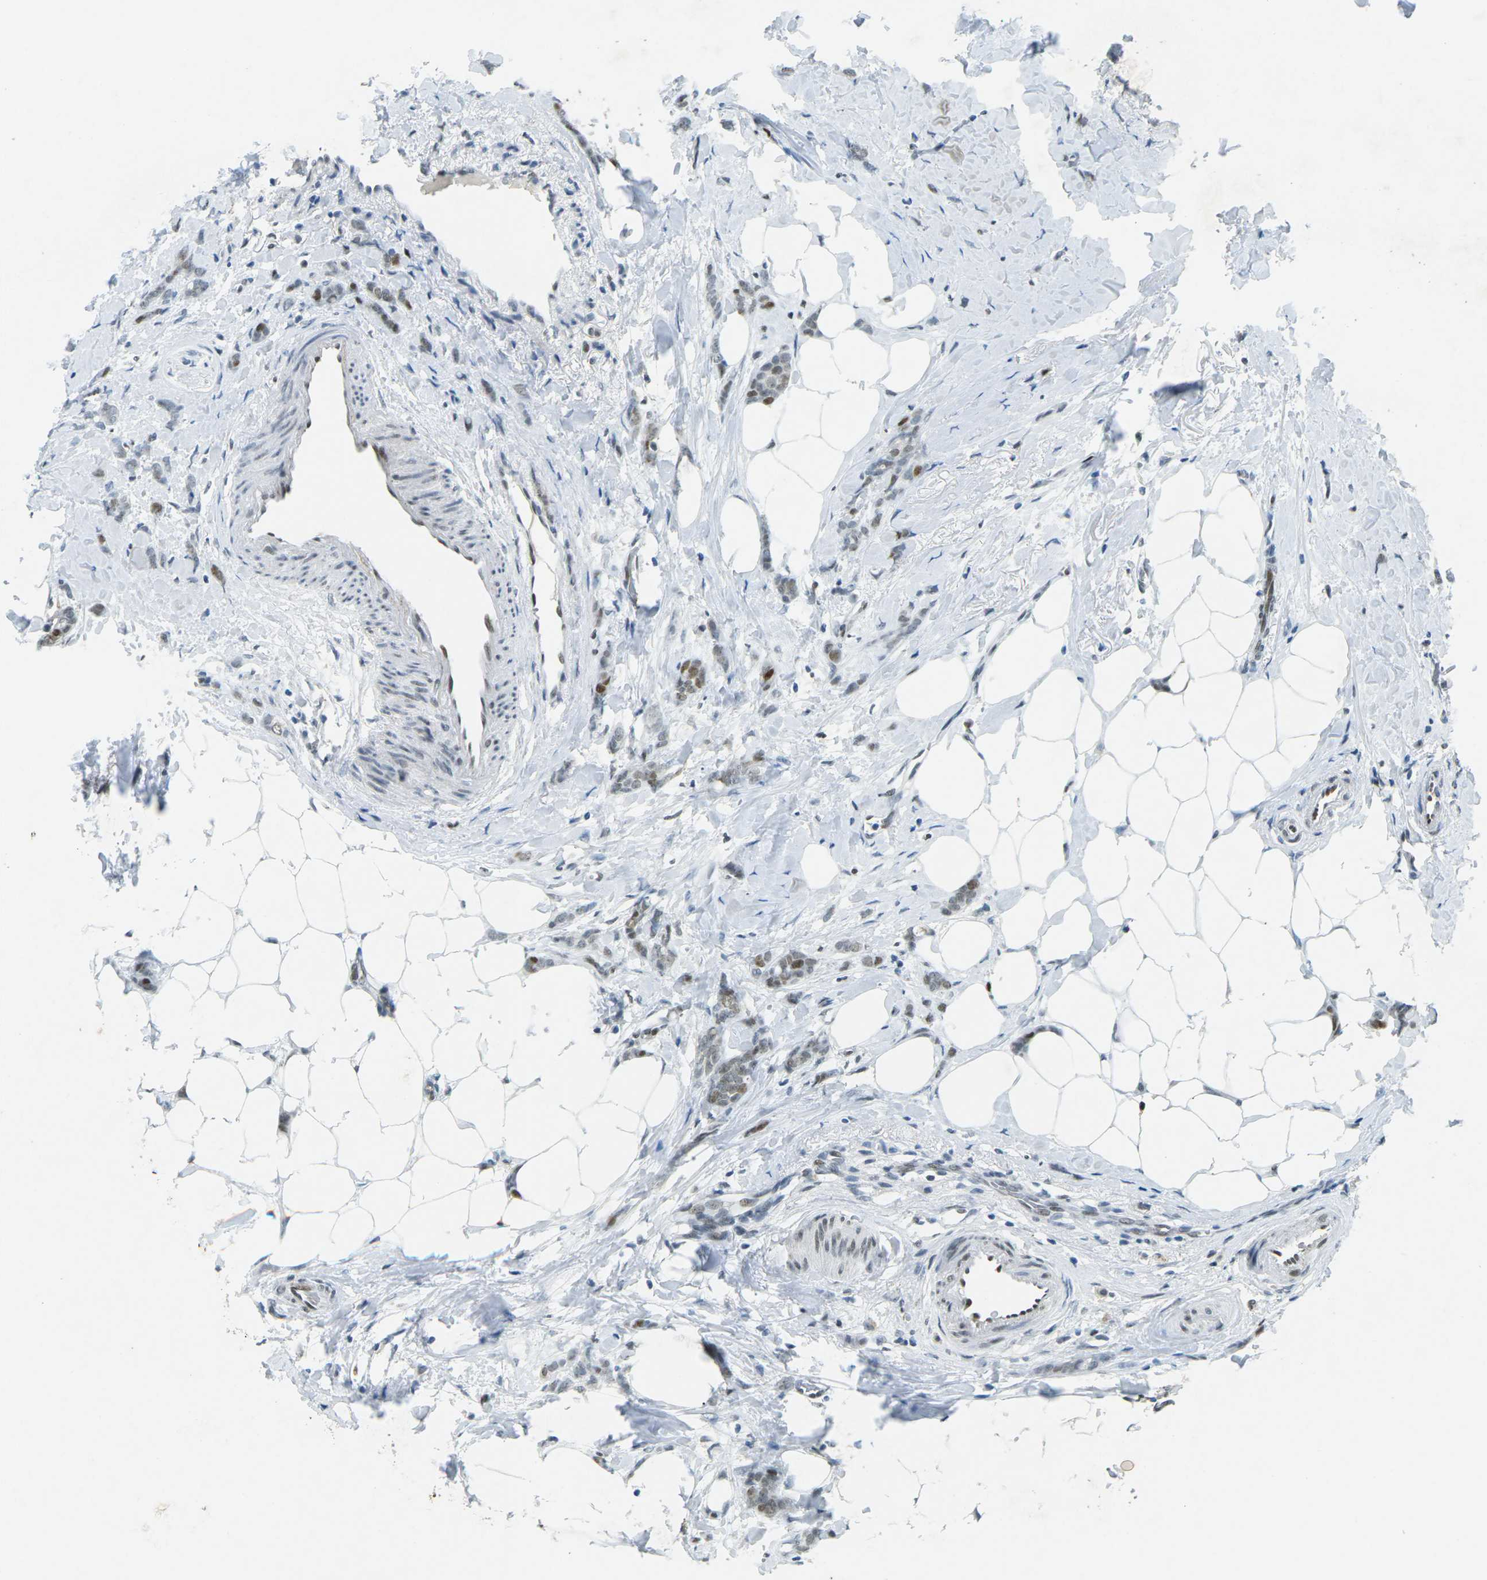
{"staining": {"intensity": "weak", "quantity": "25%-75%", "location": "nuclear"}, "tissue": "breast cancer", "cell_type": "Tumor cells", "image_type": "cancer", "snomed": [{"axis": "morphology", "description": "Lobular carcinoma, in situ"}, {"axis": "morphology", "description": "Lobular carcinoma"}, {"axis": "topography", "description": "Breast"}], "caption": "Brown immunohistochemical staining in human breast cancer (lobular carcinoma) shows weak nuclear staining in about 25%-75% of tumor cells. The staining was performed using DAB (3,3'-diaminobenzidine), with brown indicating positive protein expression. Nuclei are stained blue with hematoxylin.", "gene": "RB1", "patient": {"sex": "female", "age": 41}}